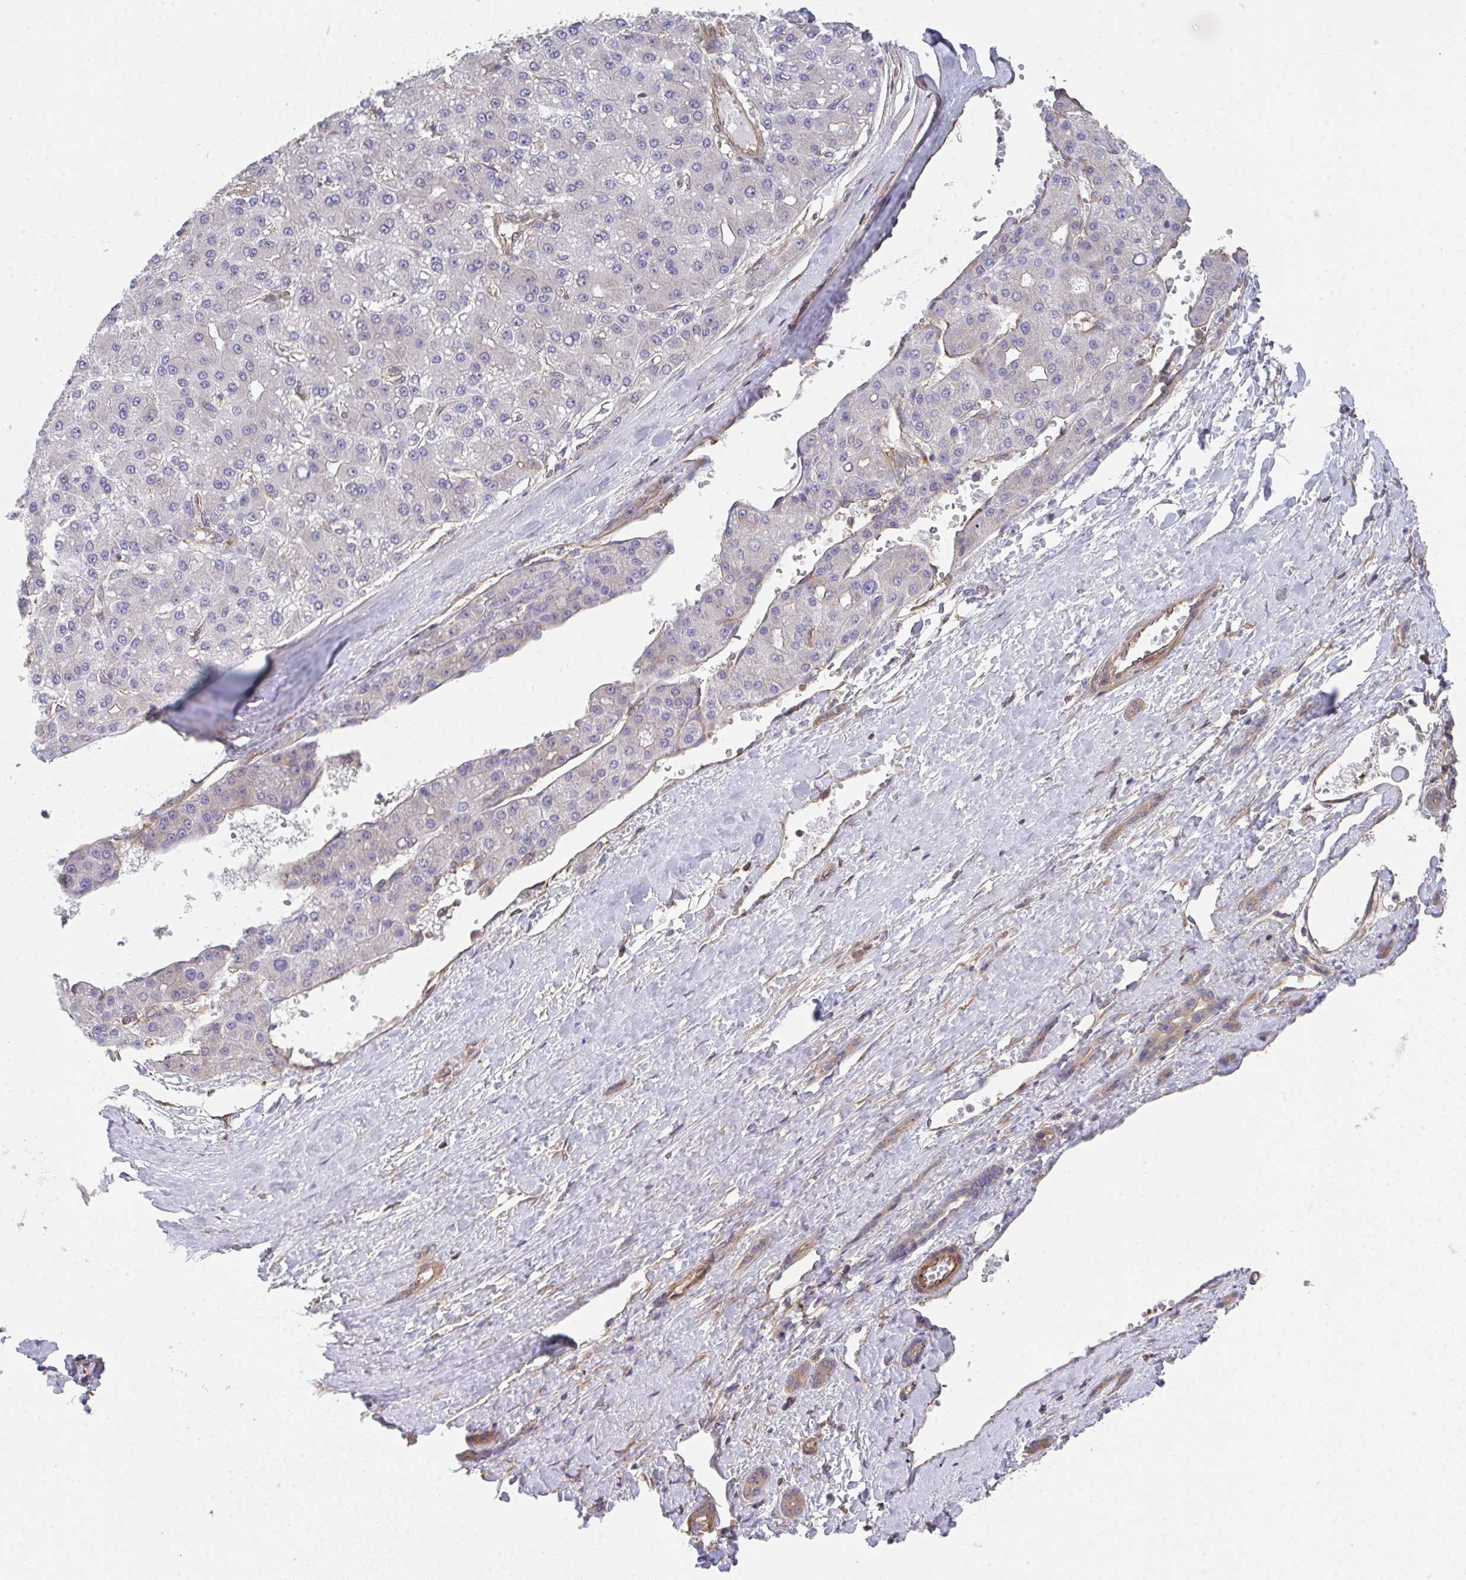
{"staining": {"intensity": "negative", "quantity": "none", "location": "none"}, "tissue": "liver cancer", "cell_type": "Tumor cells", "image_type": "cancer", "snomed": [{"axis": "morphology", "description": "Carcinoma, Hepatocellular, NOS"}, {"axis": "topography", "description": "Liver"}], "caption": "A high-resolution micrograph shows IHC staining of hepatocellular carcinoma (liver), which shows no significant expression in tumor cells.", "gene": "TMEM229A", "patient": {"sex": "male", "age": 67}}